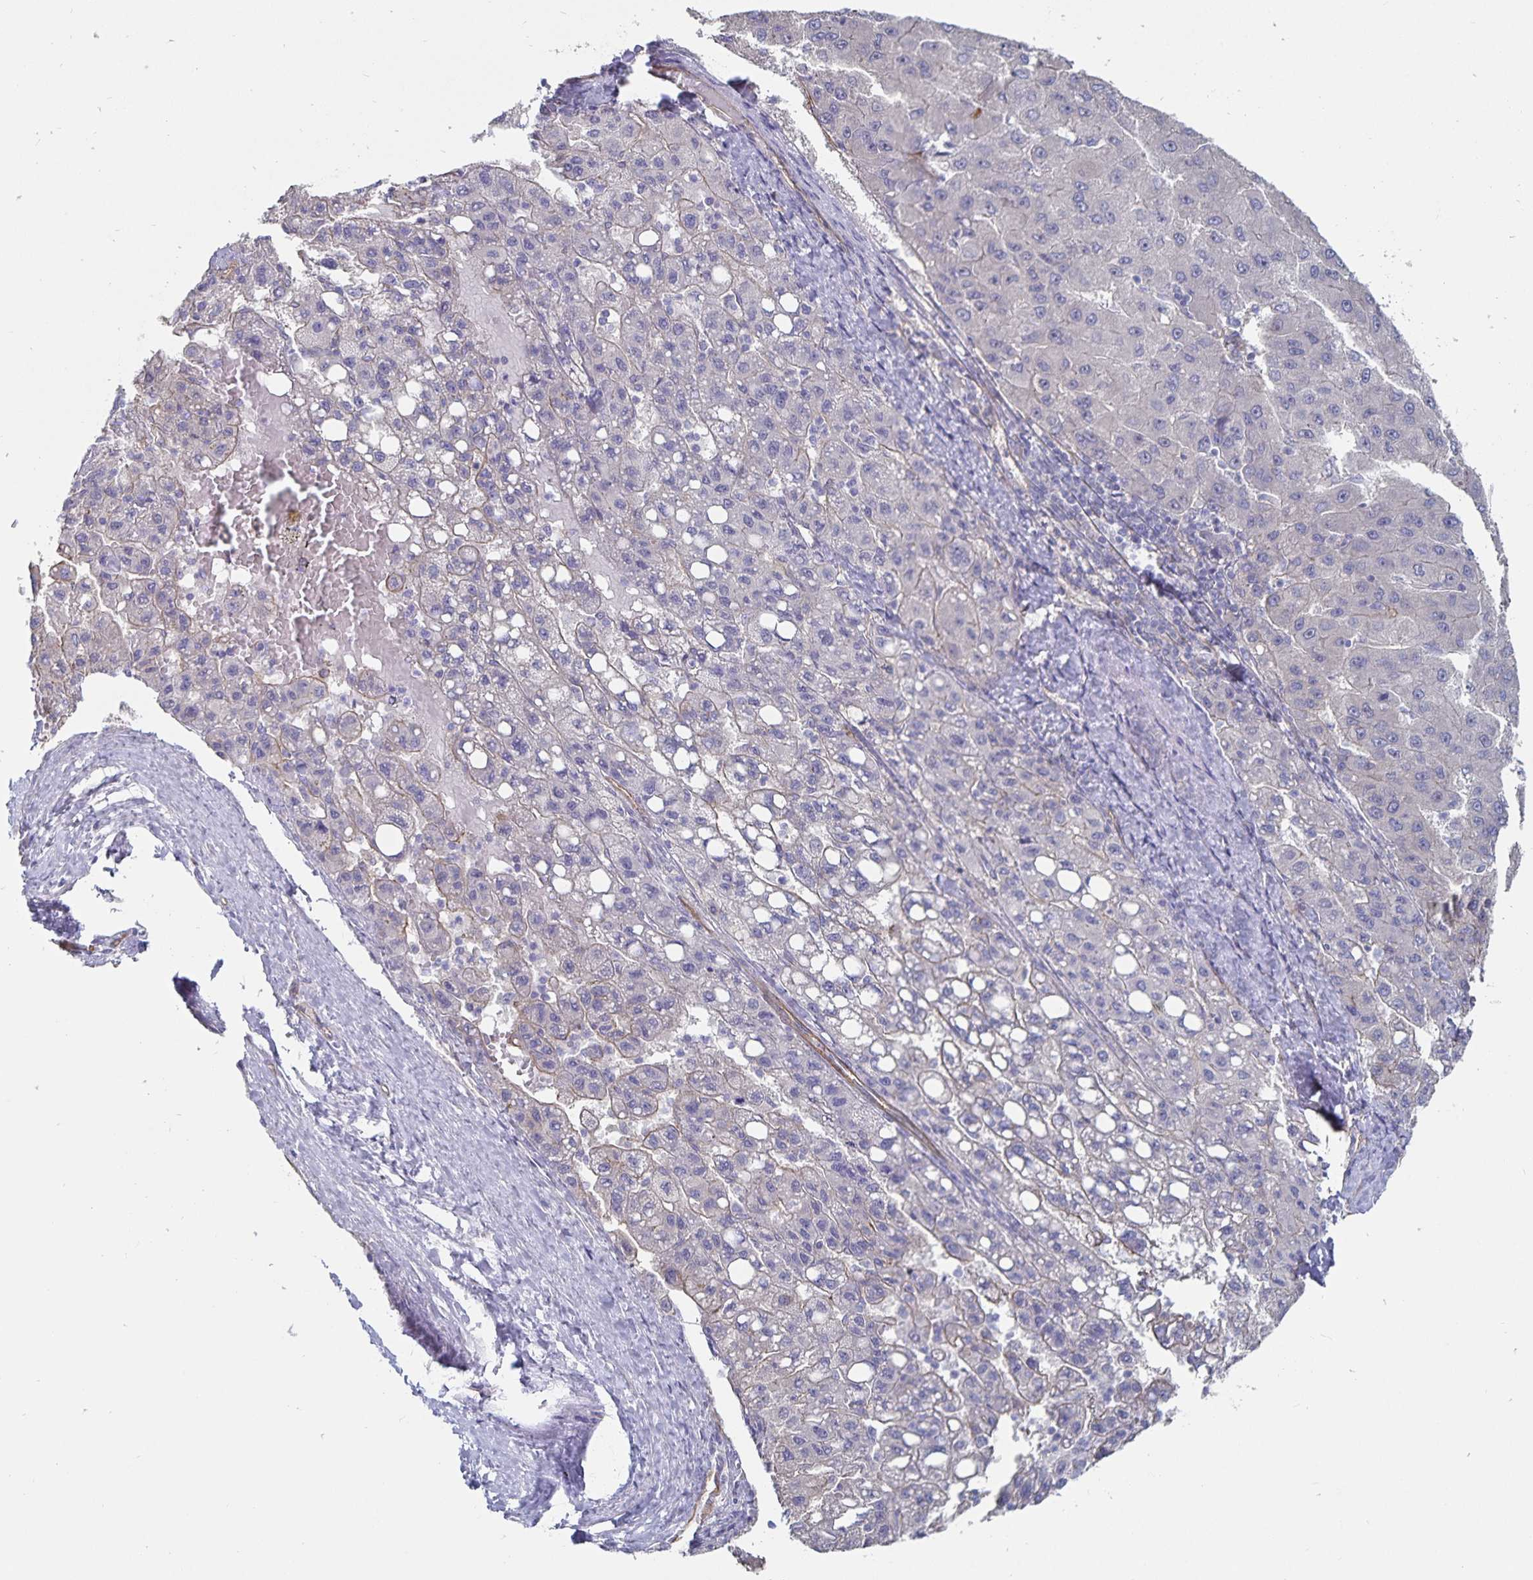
{"staining": {"intensity": "negative", "quantity": "none", "location": "none"}, "tissue": "liver cancer", "cell_type": "Tumor cells", "image_type": "cancer", "snomed": [{"axis": "morphology", "description": "Carcinoma, Hepatocellular, NOS"}, {"axis": "topography", "description": "Liver"}], "caption": "Immunohistochemistry of human liver hepatocellular carcinoma exhibits no expression in tumor cells.", "gene": "SSTR1", "patient": {"sex": "female", "age": 82}}